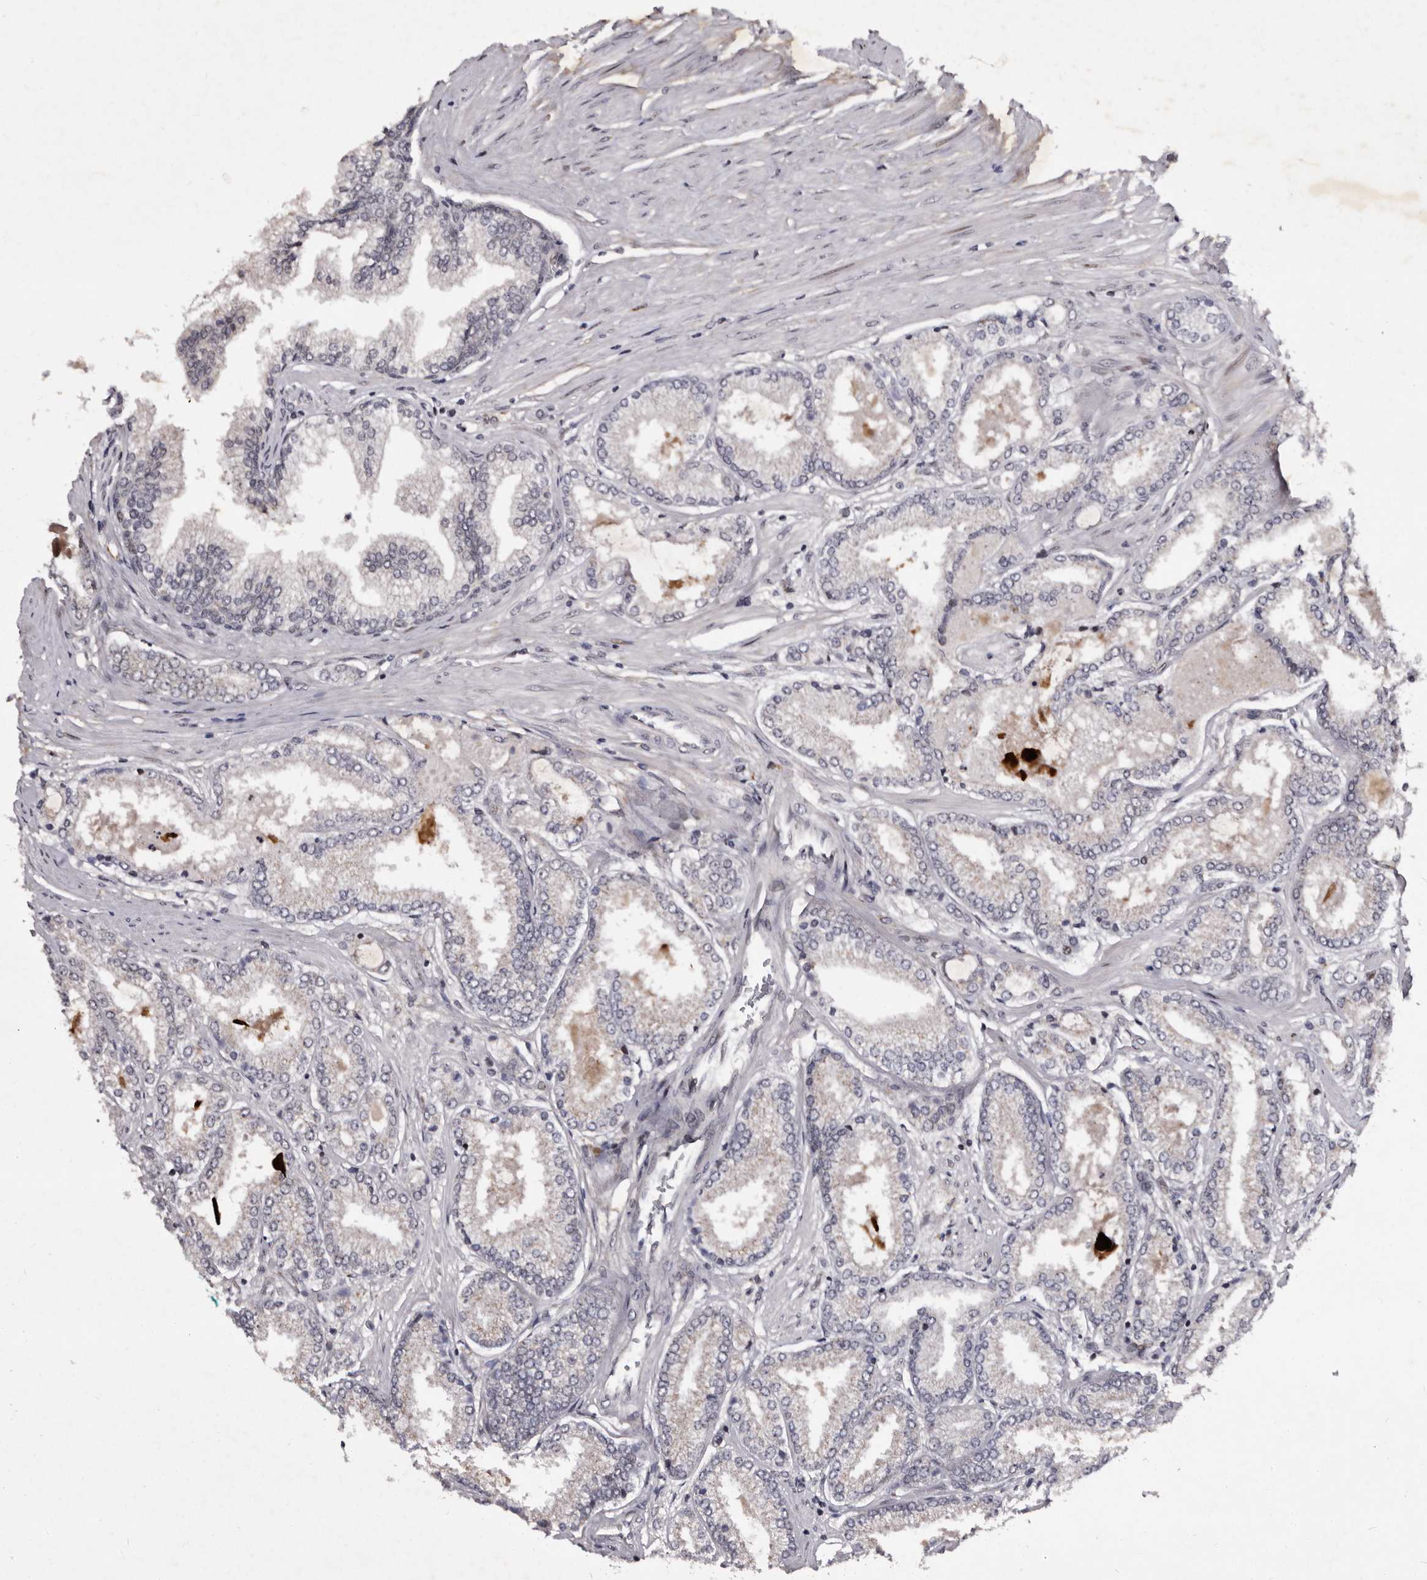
{"staining": {"intensity": "negative", "quantity": "none", "location": "none"}, "tissue": "prostate cancer", "cell_type": "Tumor cells", "image_type": "cancer", "snomed": [{"axis": "morphology", "description": "Adenocarcinoma, Low grade"}, {"axis": "topography", "description": "Prostate"}], "caption": "IHC micrograph of prostate adenocarcinoma (low-grade) stained for a protein (brown), which demonstrates no staining in tumor cells.", "gene": "TNKS", "patient": {"sex": "male", "age": 62}}